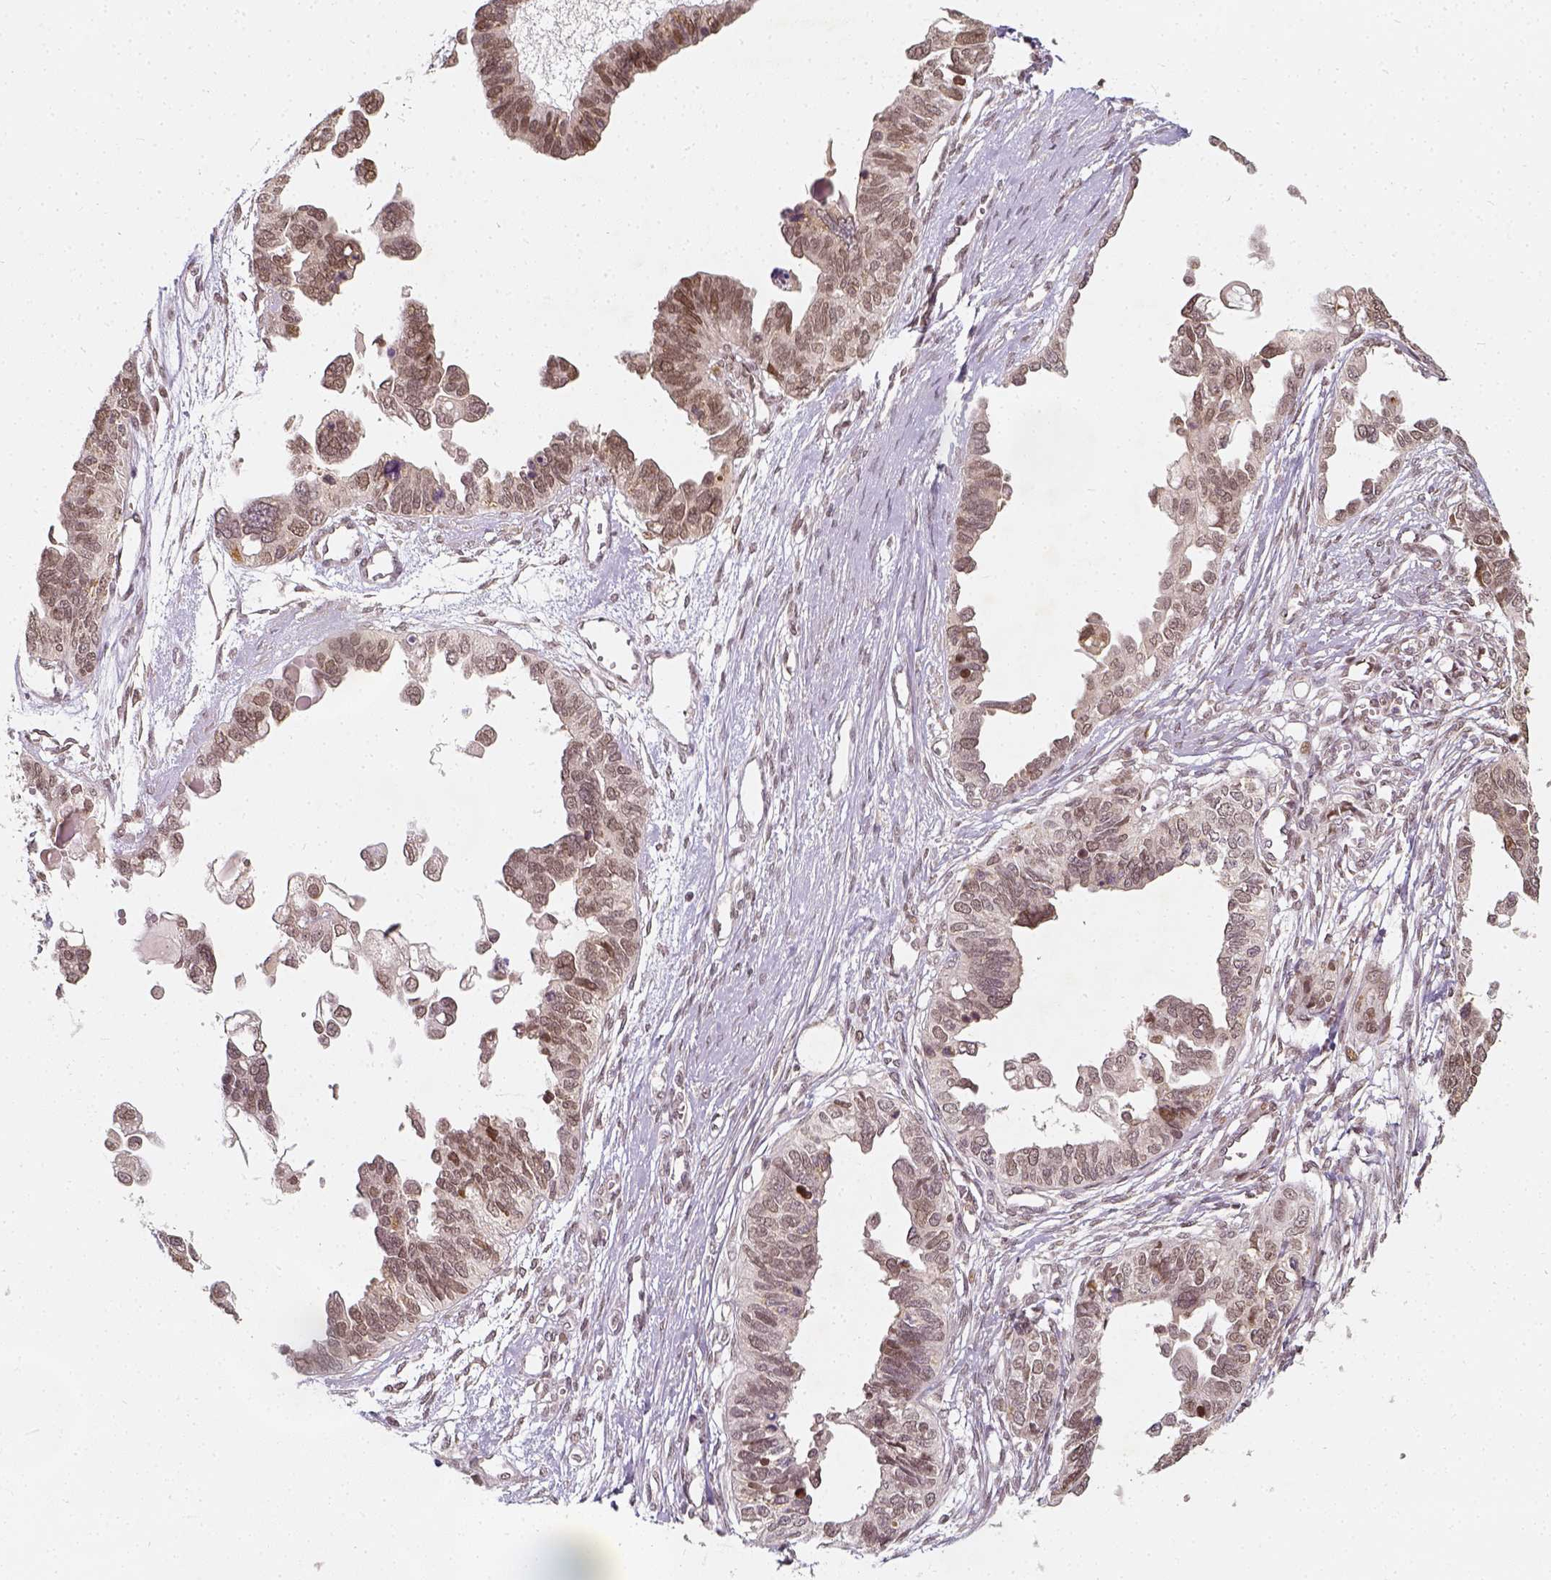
{"staining": {"intensity": "moderate", "quantity": "<25%", "location": "nuclear"}, "tissue": "ovarian cancer", "cell_type": "Tumor cells", "image_type": "cancer", "snomed": [{"axis": "morphology", "description": "Cystadenocarcinoma, serous, NOS"}, {"axis": "topography", "description": "Ovary"}], "caption": "About <25% of tumor cells in serous cystadenocarcinoma (ovarian) reveal moderate nuclear protein expression as visualized by brown immunohistochemical staining.", "gene": "ZMAT3", "patient": {"sex": "female", "age": 51}}